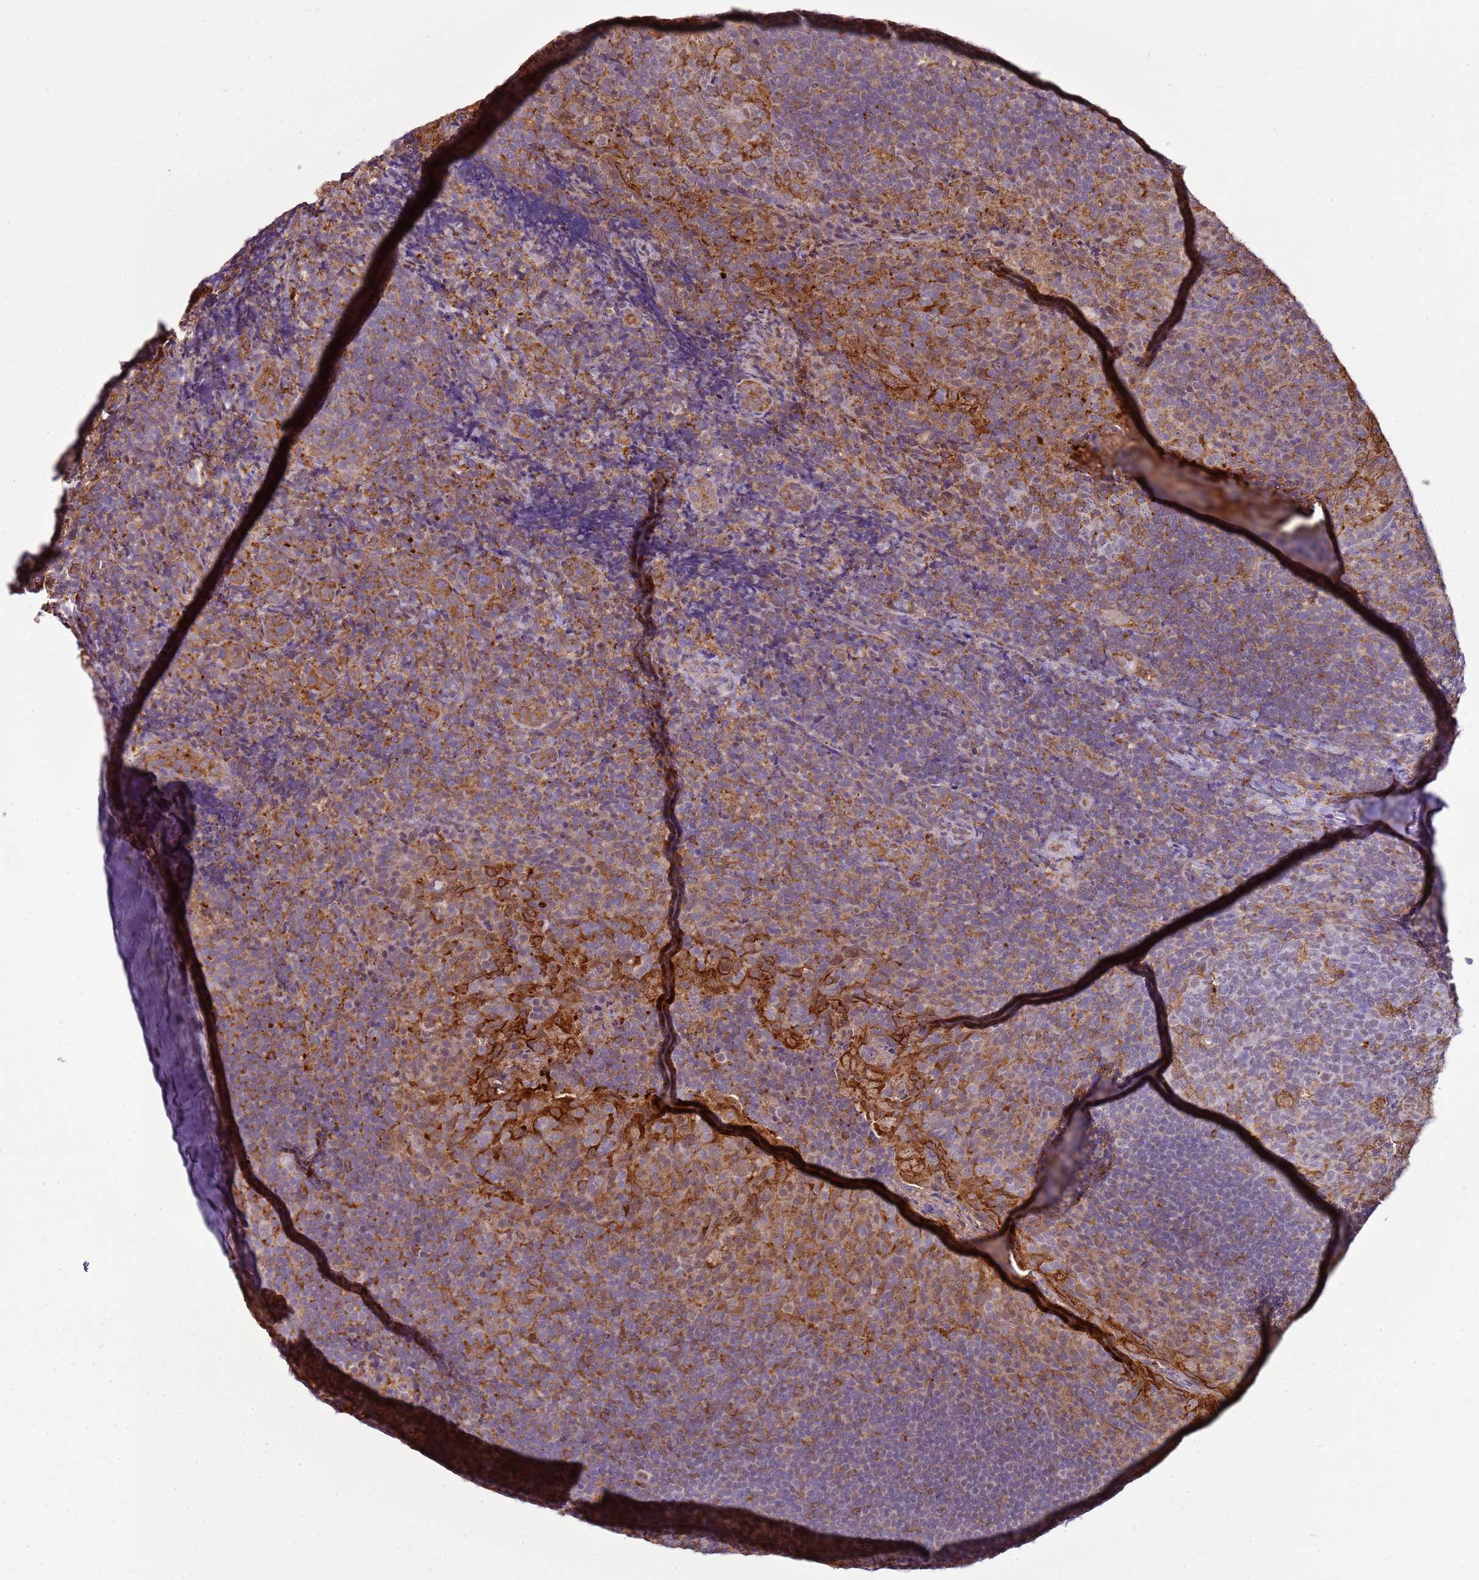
{"staining": {"intensity": "strong", "quantity": "<25%", "location": "cytoplasmic/membranous"}, "tissue": "tonsil", "cell_type": "Germinal center cells", "image_type": "normal", "snomed": [{"axis": "morphology", "description": "Normal tissue, NOS"}, {"axis": "topography", "description": "Tonsil"}], "caption": "Protein staining exhibits strong cytoplasmic/membranous staining in about <25% of germinal center cells in normal tonsil.", "gene": "GABRE", "patient": {"sex": "male", "age": 17}}